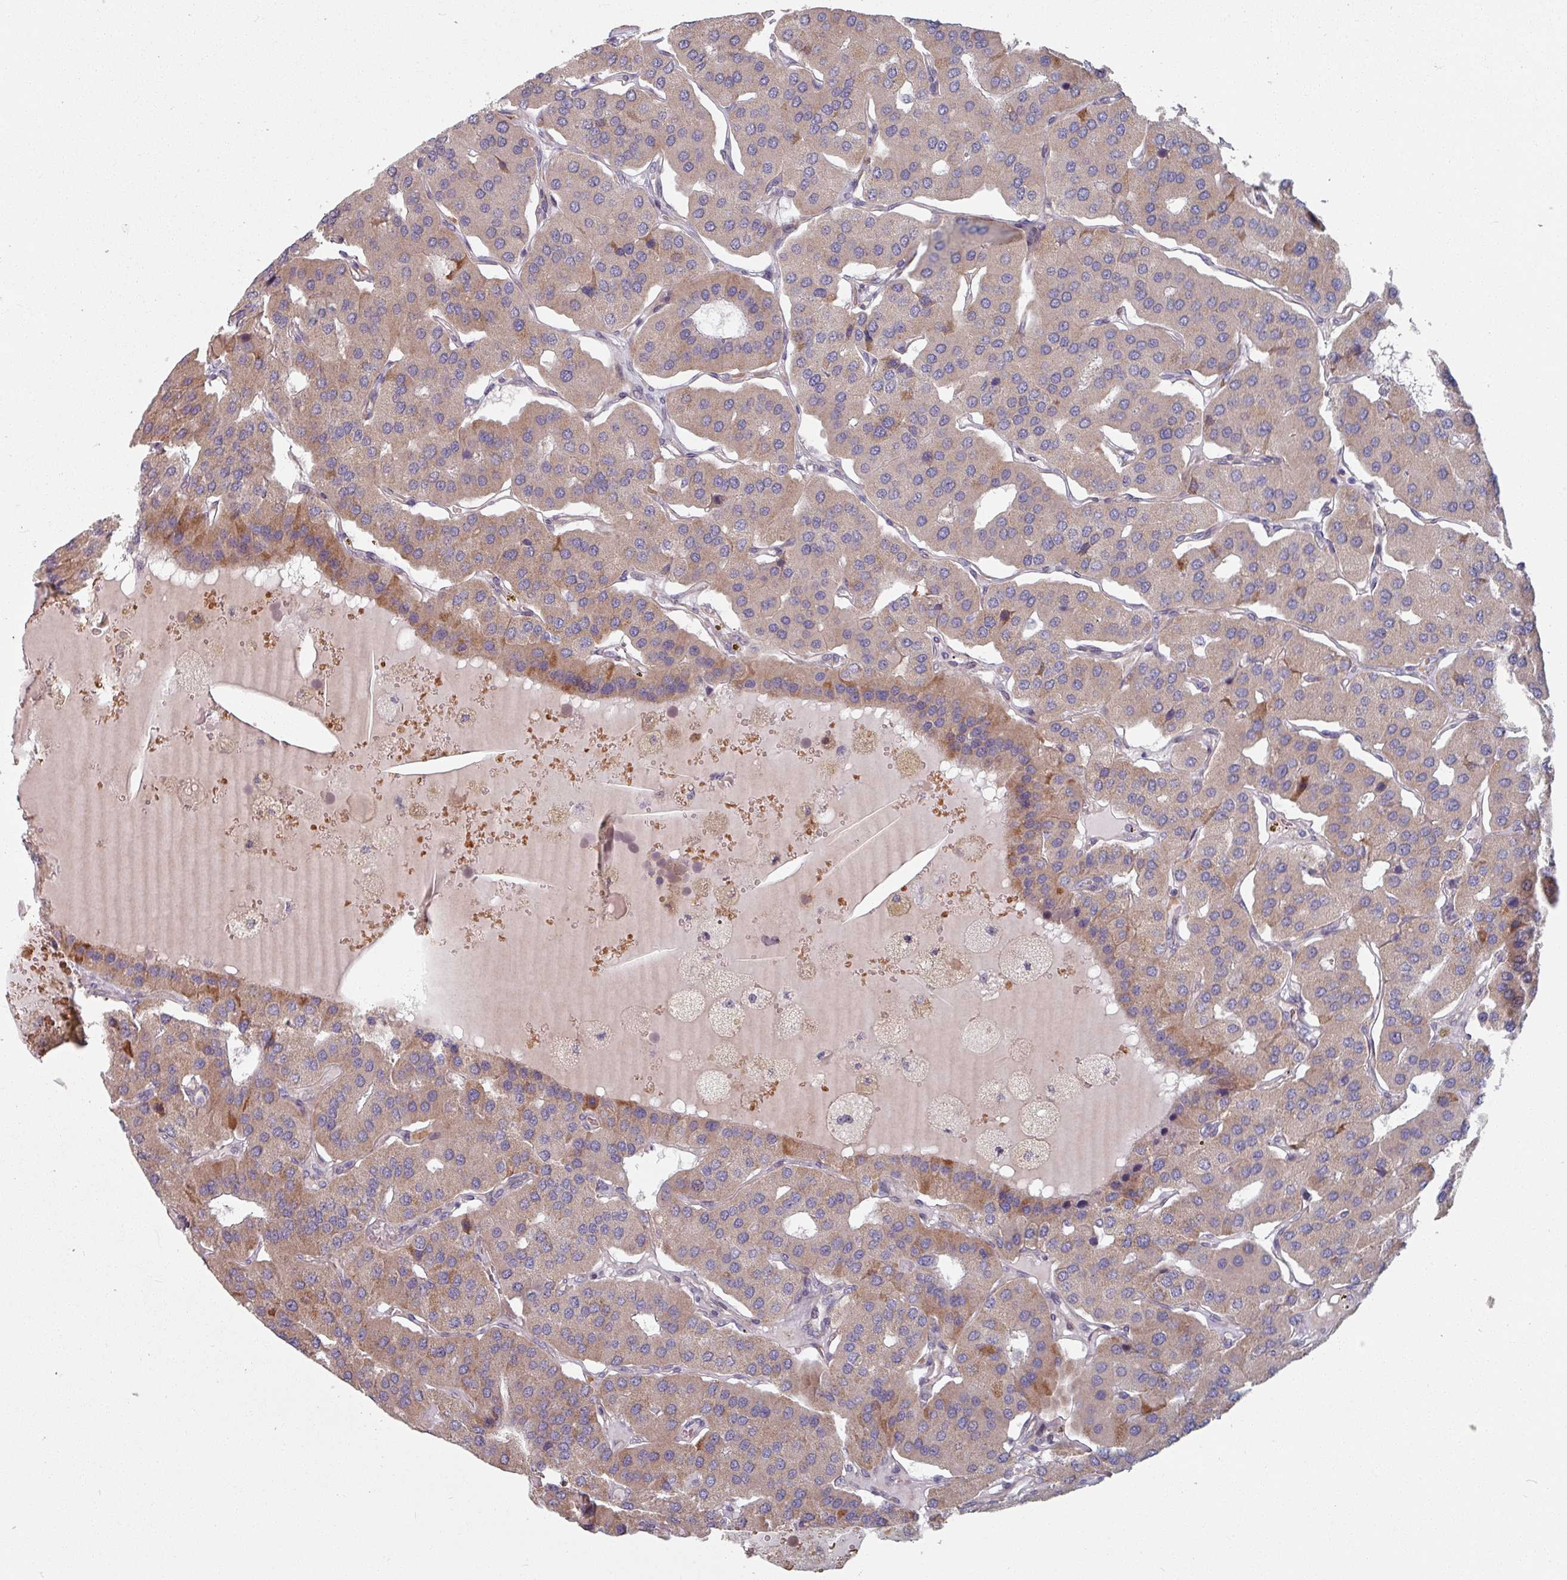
{"staining": {"intensity": "weak", "quantity": "25%-75%", "location": "cytoplasmic/membranous"}, "tissue": "parathyroid gland", "cell_type": "Glandular cells", "image_type": "normal", "snomed": [{"axis": "morphology", "description": "Normal tissue, NOS"}, {"axis": "morphology", "description": "Adenoma, NOS"}, {"axis": "topography", "description": "Parathyroid gland"}], "caption": "DAB (3,3'-diaminobenzidine) immunohistochemical staining of normal parathyroid gland displays weak cytoplasmic/membranous protein staining in about 25%-75% of glandular cells. The staining was performed using DAB (3,3'-diaminobenzidine) to visualize the protein expression in brown, while the nuclei were stained in blue with hematoxylin (Magnification: 20x).", "gene": "C4BPB", "patient": {"sex": "female", "age": 86}}